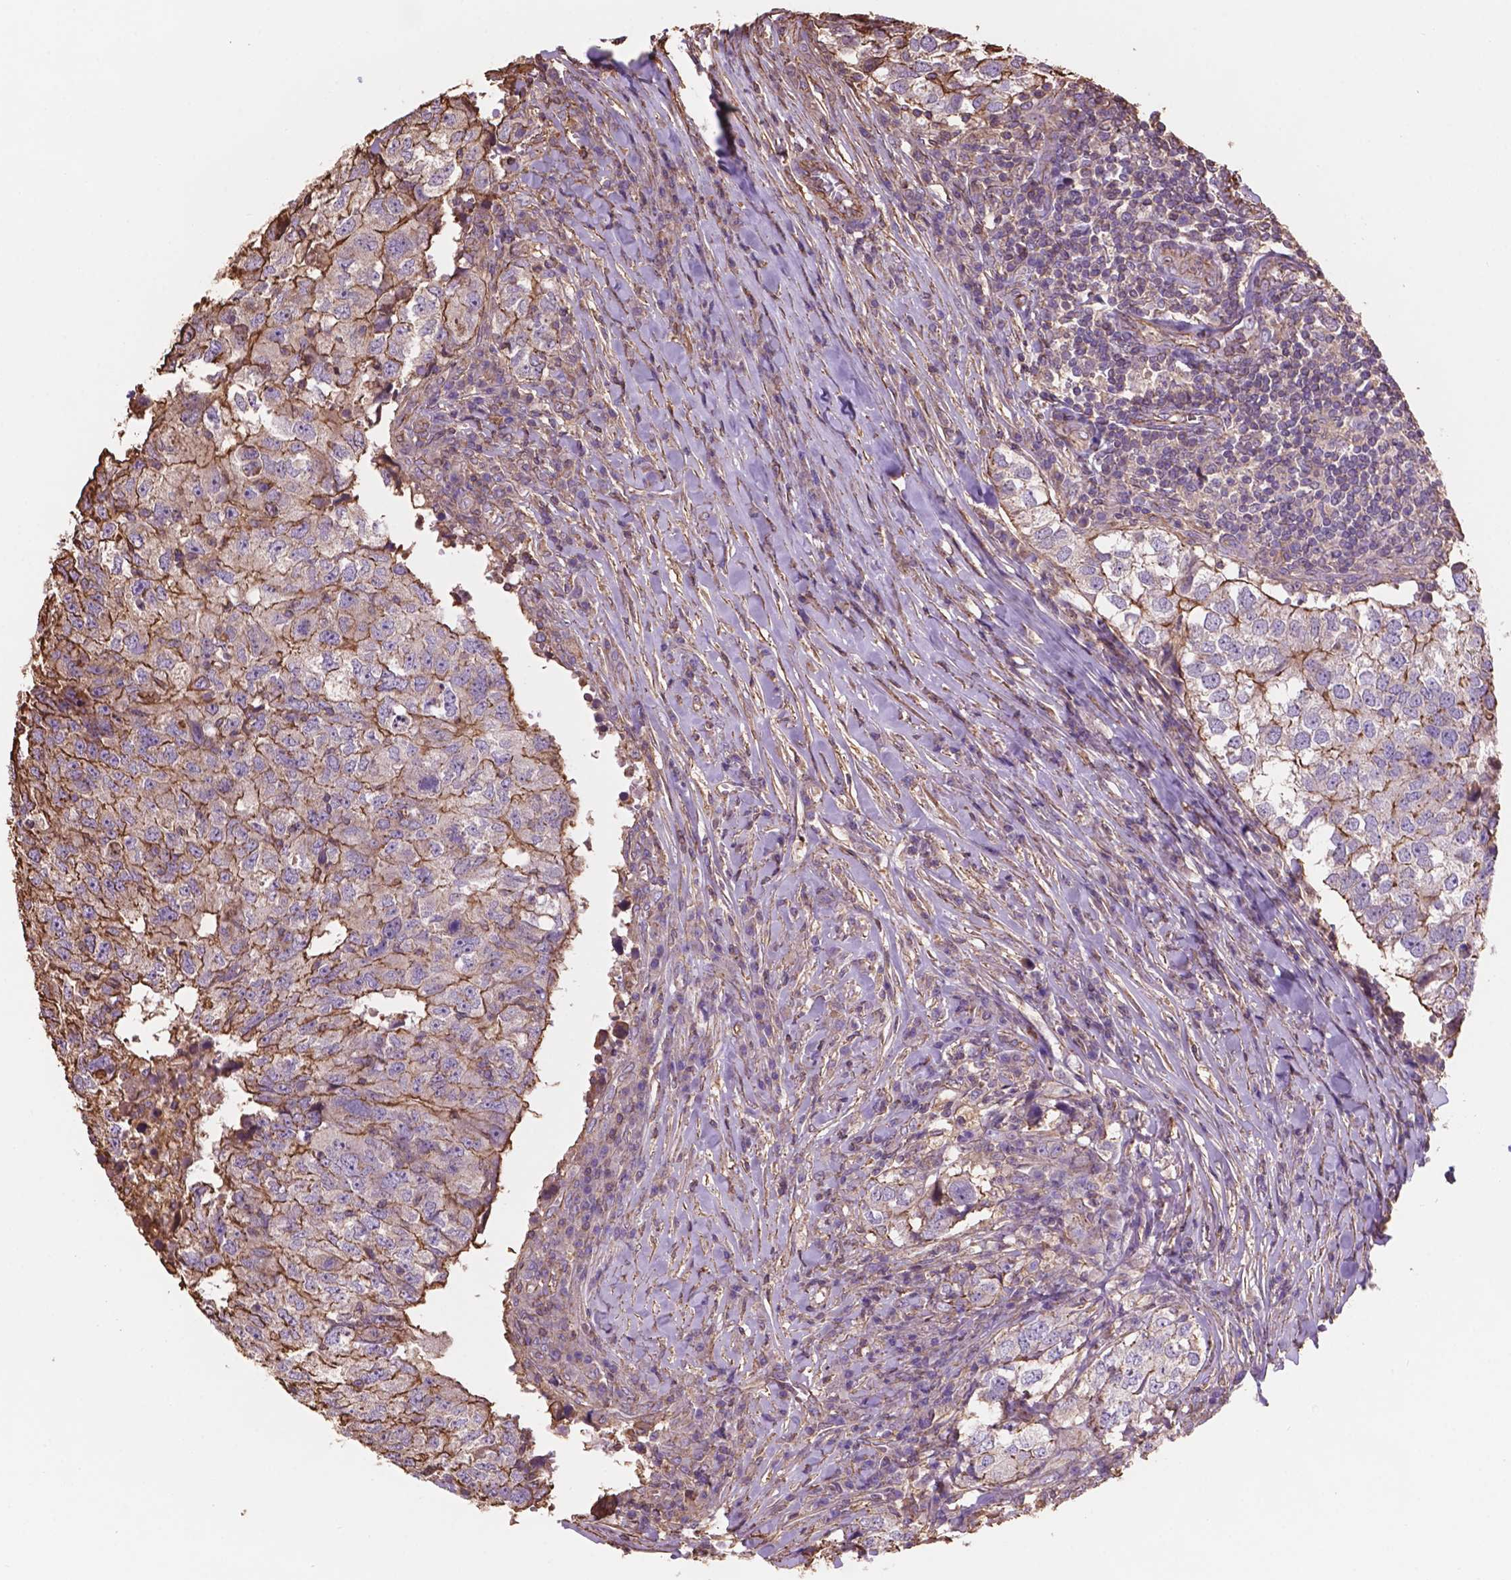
{"staining": {"intensity": "moderate", "quantity": ">75%", "location": "cytoplasmic/membranous"}, "tissue": "breast cancer", "cell_type": "Tumor cells", "image_type": "cancer", "snomed": [{"axis": "morphology", "description": "Duct carcinoma"}, {"axis": "topography", "description": "Breast"}], "caption": "Immunohistochemistry (IHC) micrograph of human breast intraductal carcinoma stained for a protein (brown), which displays medium levels of moderate cytoplasmic/membranous expression in approximately >75% of tumor cells.", "gene": "NIPA2", "patient": {"sex": "female", "age": 30}}